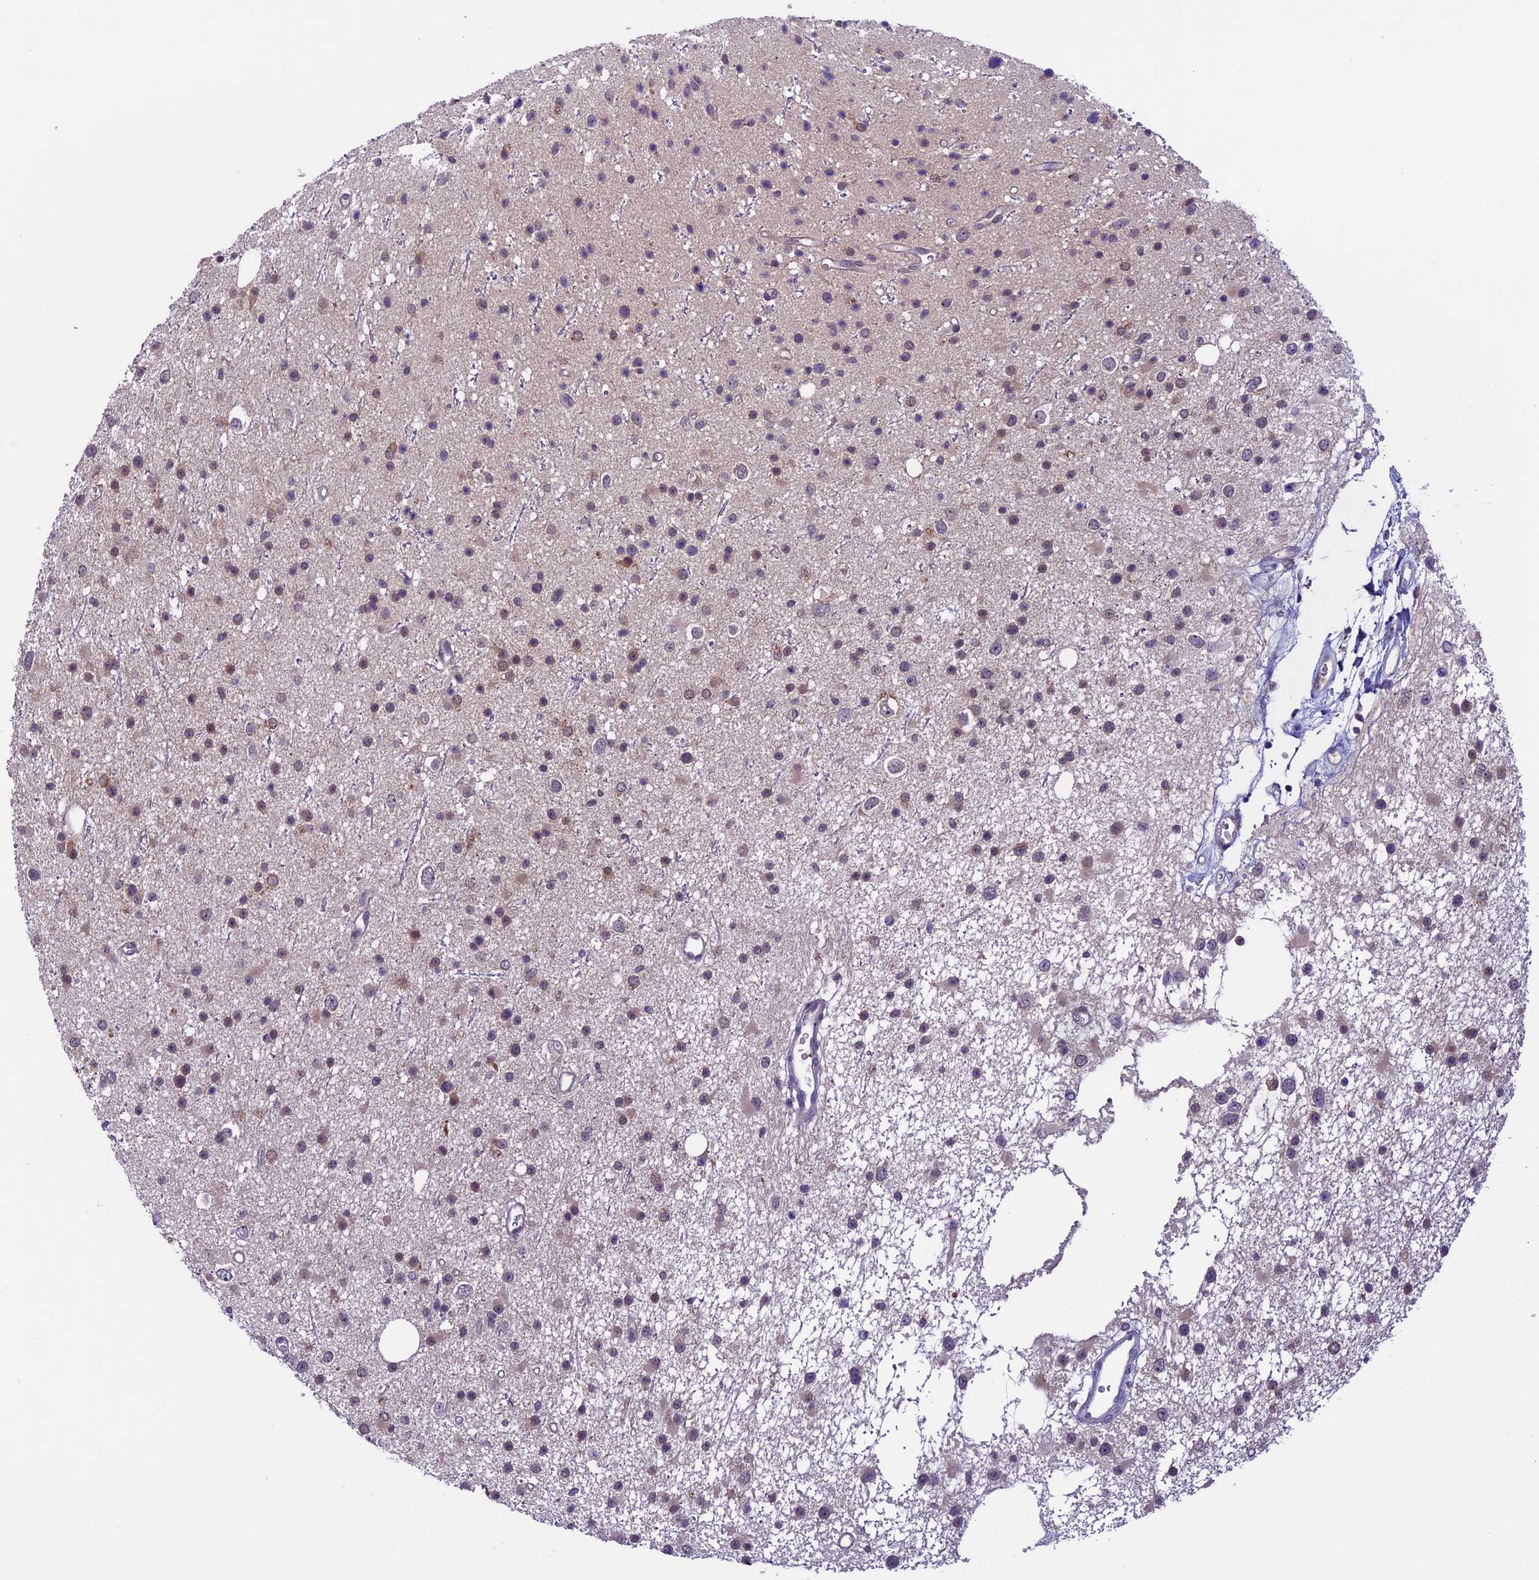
{"staining": {"intensity": "moderate", "quantity": "<25%", "location": "cytoplasmic/membranous,nuclear"}, "tissue": "glioma", "cell_type": "Tumor cells", "image_type": "cancer", "snomed": [{"axis": "morphology", "description": "Glioma, malignant, Low grade"}, {"axis": "topography", "description": "Cerebral cortex"}], "caption": "IHC photomicrograph of neoplastic tissue: human glioma stained using immunohistochemistry (IHC) exhibits low levels of moderate protein expression localized specifically in the cytoplasmic/membranous and nuclear of tumor cells, appearing as a cytoplasmic/membranous and nuclear brown color.", "gene": "XKR7", "patient": {"sex": "female", "age": 39}}